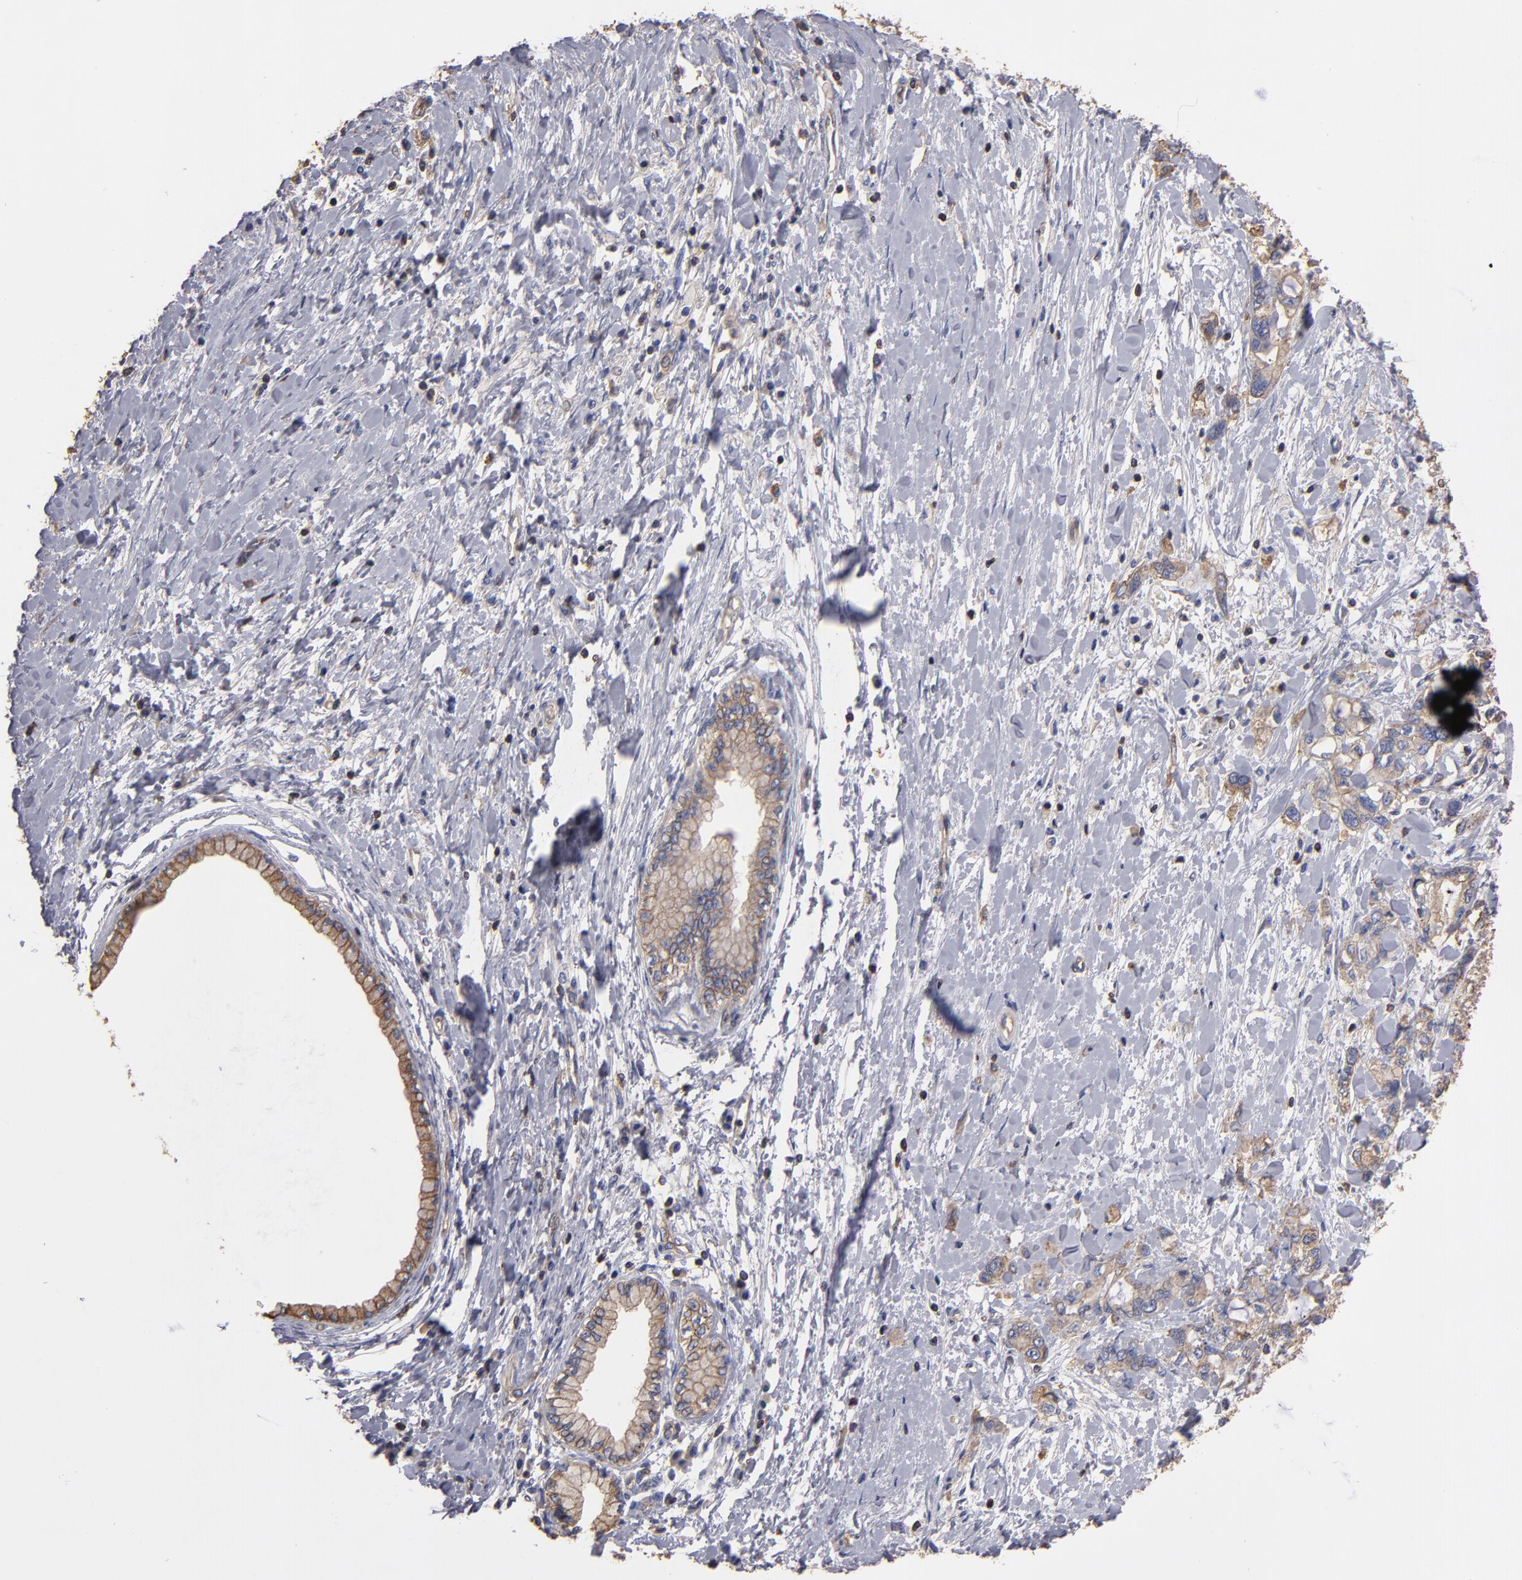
{"staining": {"intensity": "weak", "quantity": "25%-75%", "location": "cytoplasmic/membranous"}, "tissue": "pancreatic cancer", "cell_type": "Tumor cells", "image_type": "cancer", "snomed": [{"axis": "morphology", "description": "Adenocarcinoma, NOS"}, {"axis": "topography", "description": "Pancreas"}], "caption": "Weak cytoplasmic/membranous positivity is seen in approximately 25%-75% of tumor cells in pancreatic adenocarcinoma.", "gene": "ESYT2", "patient": {"sex": "male", "age": 79}}